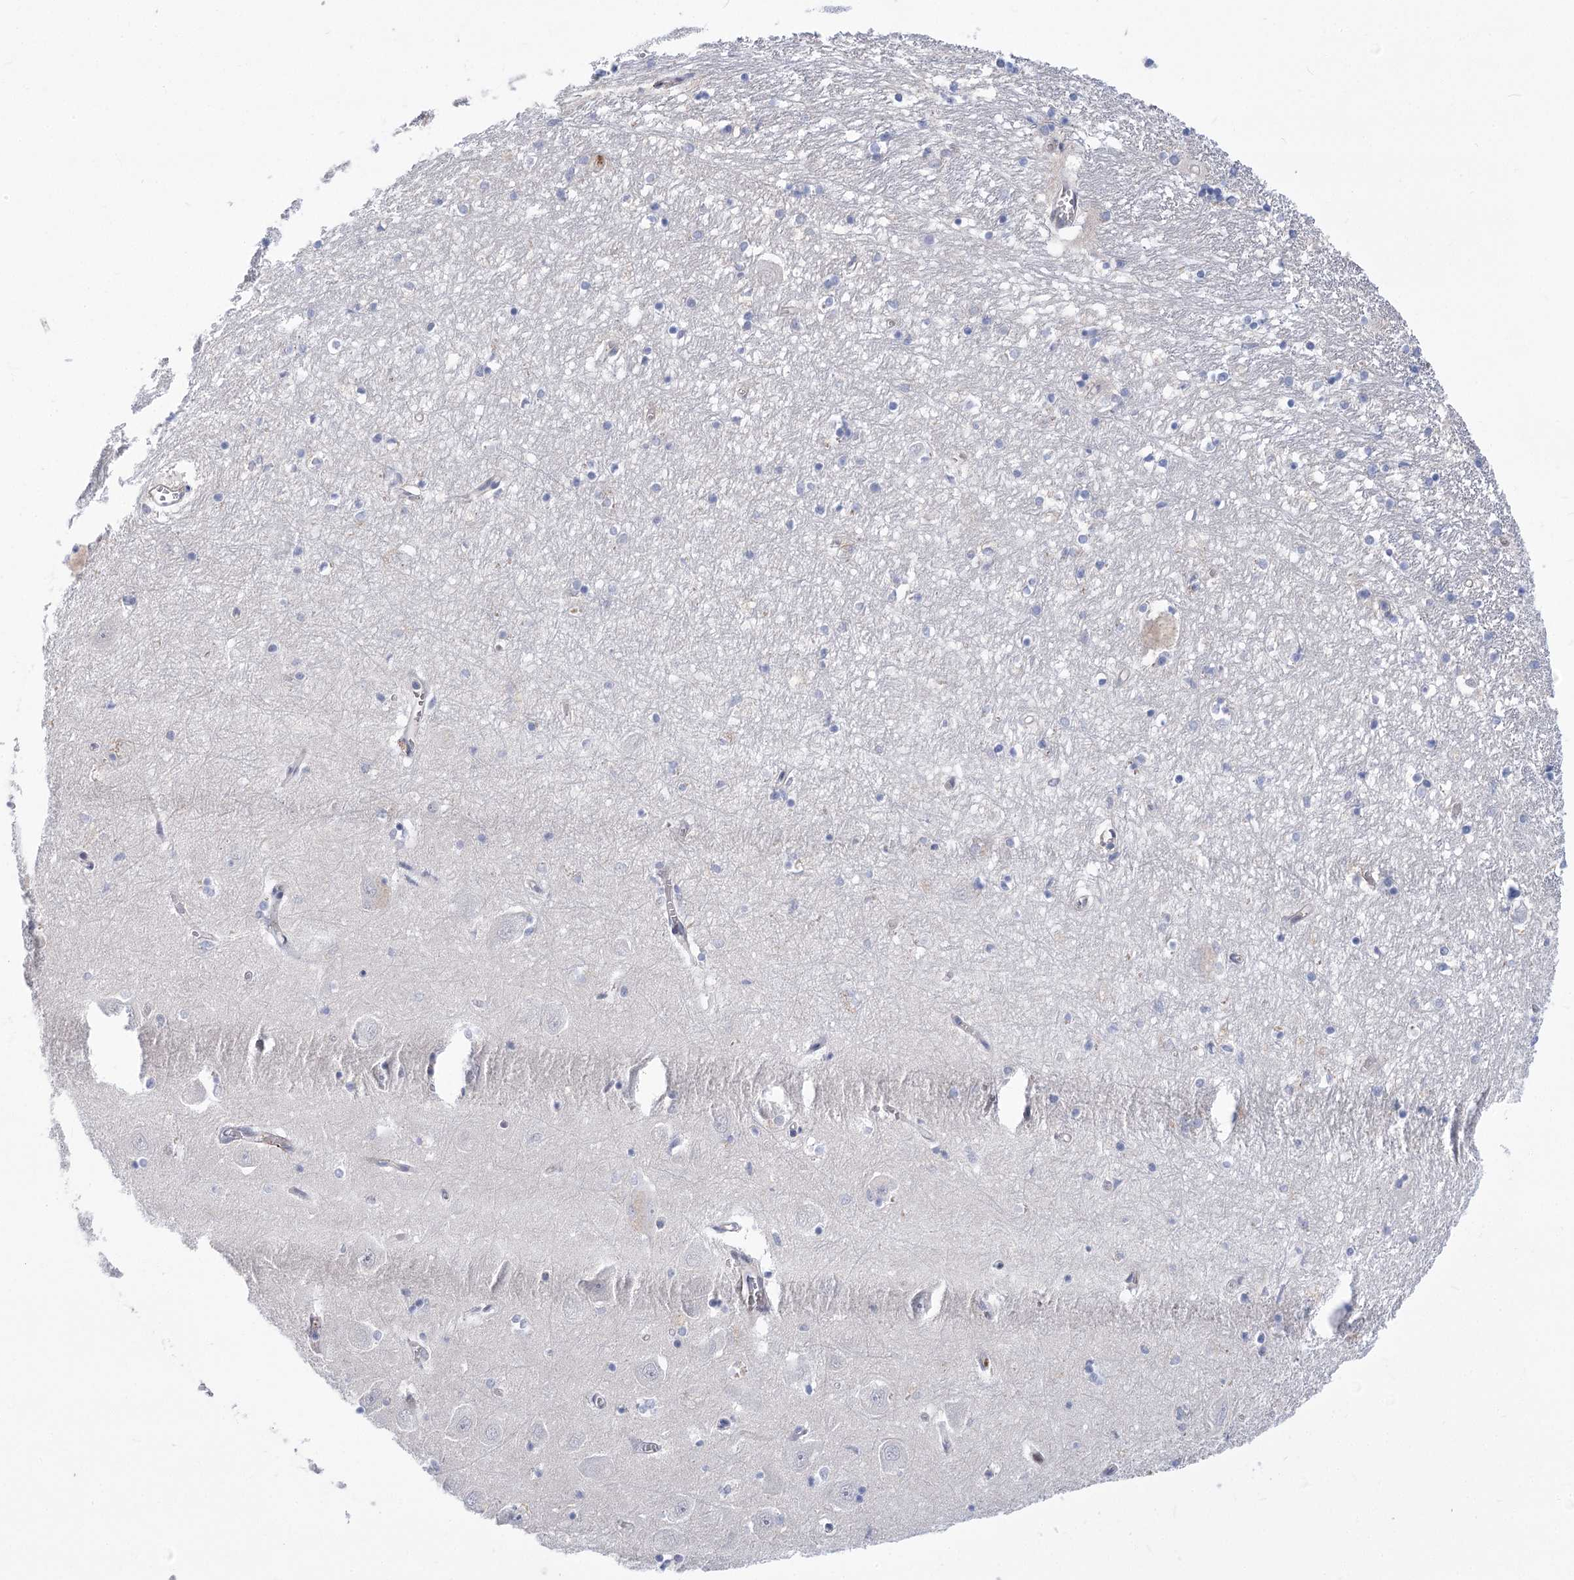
{"staining": {"intensity": "negative", "quantity": "none", "location": "none"}, "tissue": "hippocampus", "cell_type": "Glial cells", "image_type": "normal", "snomed": [{"axis": "morphology", "description": "Normal tissue, NOS"}, {"axis": "topography", "description": "Hippocampus"}], "caption": "A histopathology image of hippocampus stained for a protein demonstrates no brown staining in glial cells. (DAB immunohistochemistry (IHC) with hematoxylin counter stain).", "gene": "THAP6", "patient": {"sex": "male", "age": 70}}